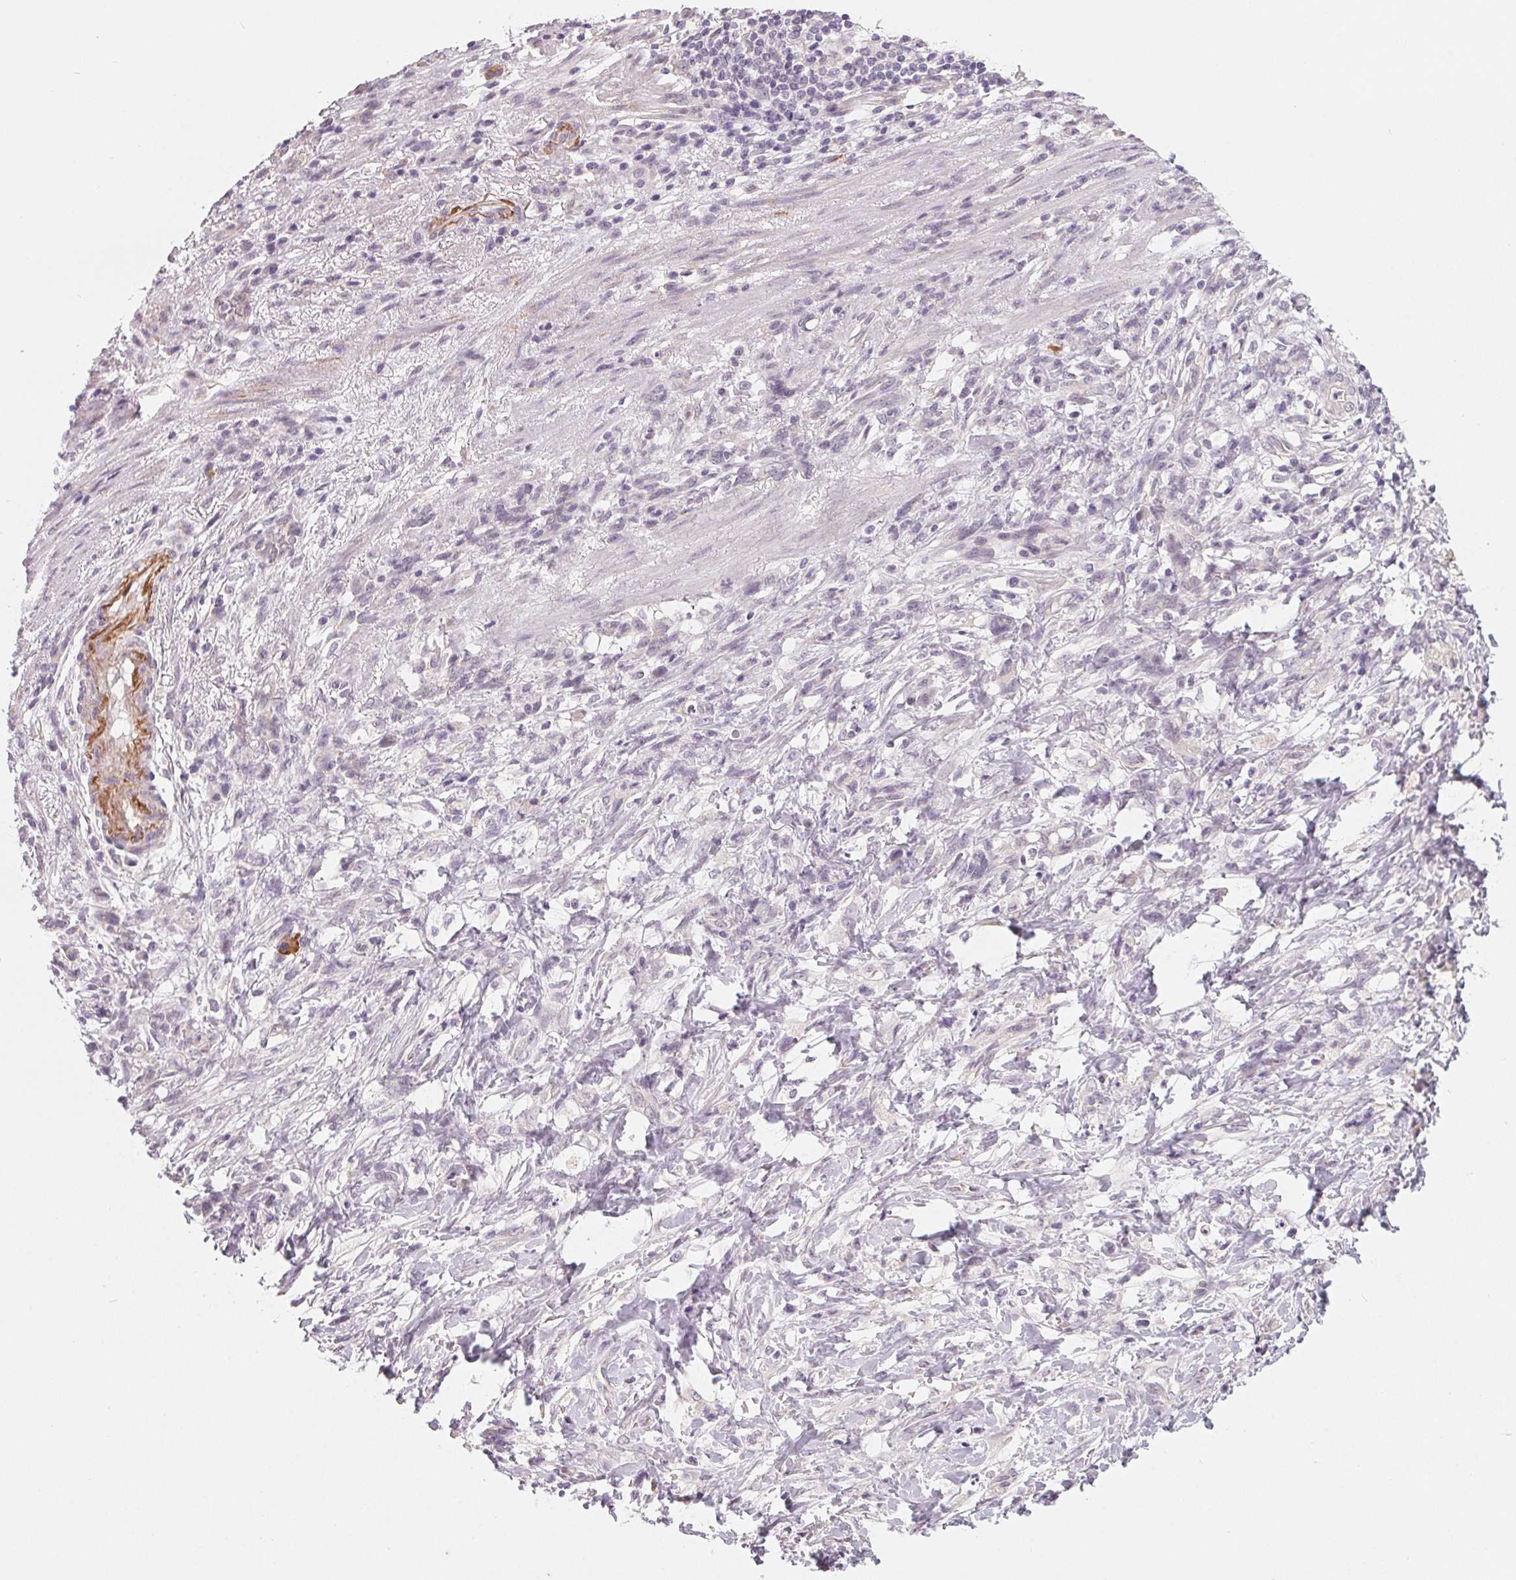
{"staining": {"intensity": "negative", "quantity": "none", "location": "none"}, "tissue": "stomach cancer", "cell_type": "Tumor cells", "image_type": "cancer", "snomed": [{"axis": "morphology", "description": "Adenocarcinoma, NOS"}, {"axis": "topography", "description": "Stomach"}], "caption": "Photomicrograph shows no protein expression in tumor cells of stomach cancer (adenocarcinoma) tissue.", "gene": "CFC1", "patient": {"sex": "female", "age": 84}}